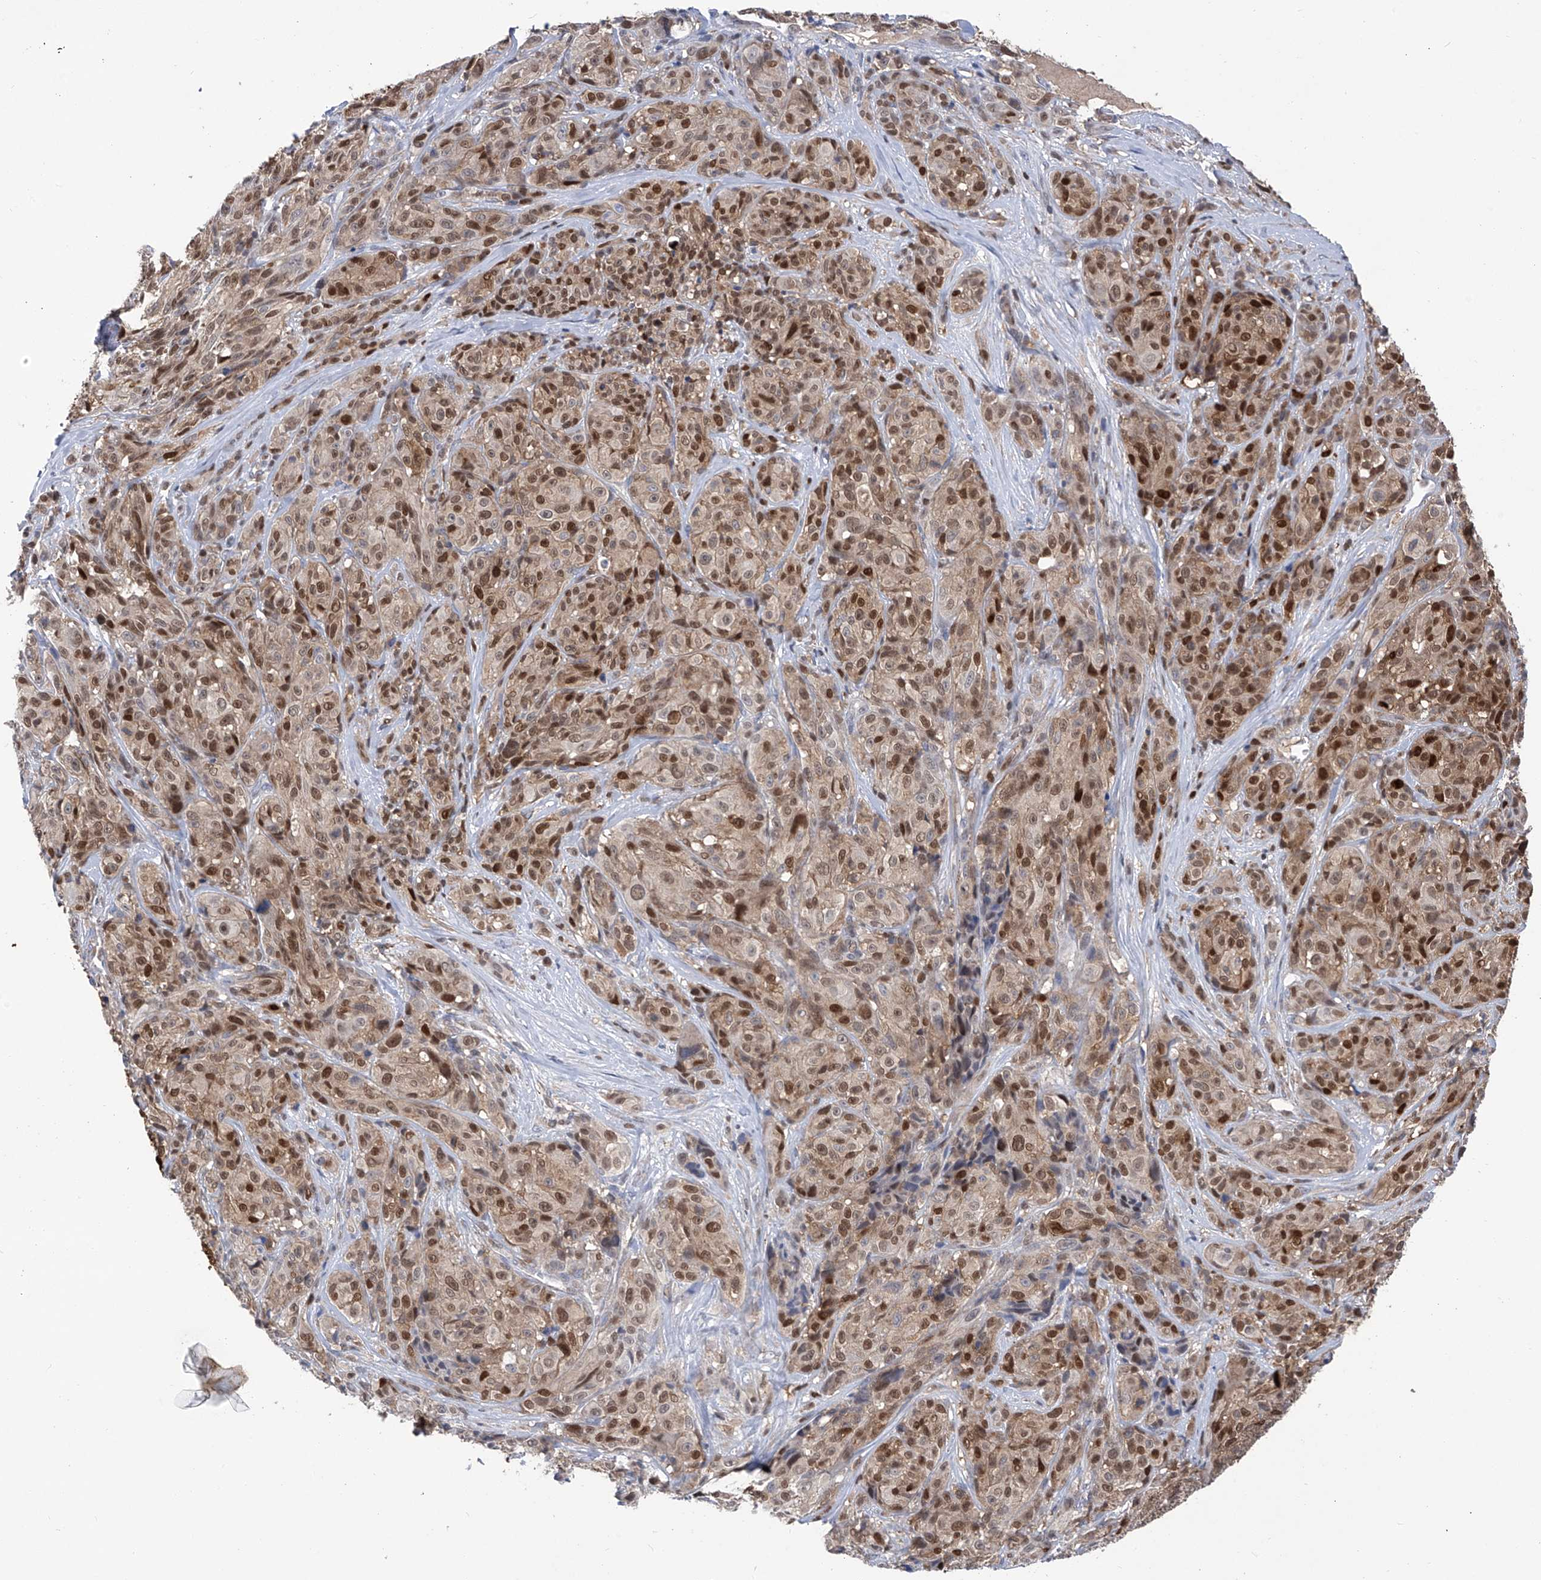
{"staining": {"intensity": "strong", "quantity": "25%-75%", "location": "cytoplasmic/membranous,nuclear"}, "tissue": "melanoma", "cell_type": "Tumor cells", "image_type": "cancer", "snomed": [{"axis": "morphology", "description": "Malignant melanoma, NOS"}, {"axis": "topography", "description": "Skin"}], "caption": "Malignant melanoma stained for a protein exhibits strong cytoplasmic/membranous and nuclear positivity in tumor cells.", "gene": "PHF20", "patient": {"sex": "male", "age": 73}}